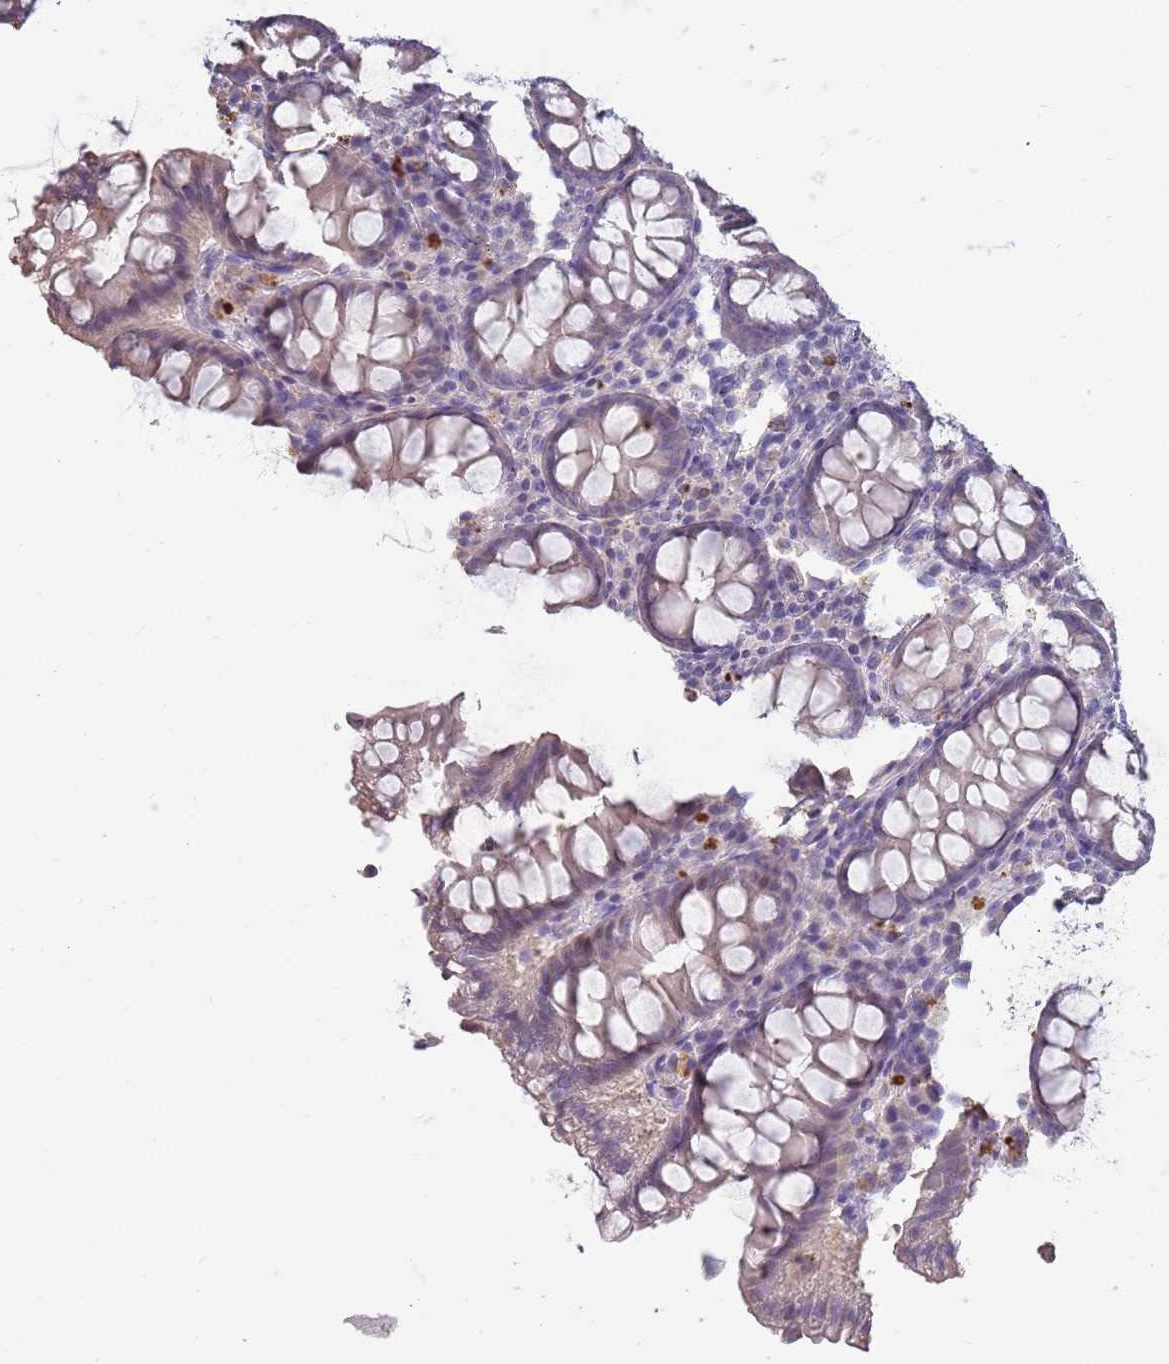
{"staining": {"intensity": "negative", "quantity": "none", "location": "none"}, "tissue": "colon", "cell_type": "Endothelial cells", "image_type": "normal", "snomed": [{"axis": "morphology", "description": "Normal tissue, NOS"}, {"axis": "topography", "description": "Colon"}], "caption": "This is an immunohistochemistry (IHC) histopathology image of unremarkable colon. There is no expression in endothelial cells.", "gene": "P2RY13", "patient": {"sex": "female", "age": 79}}